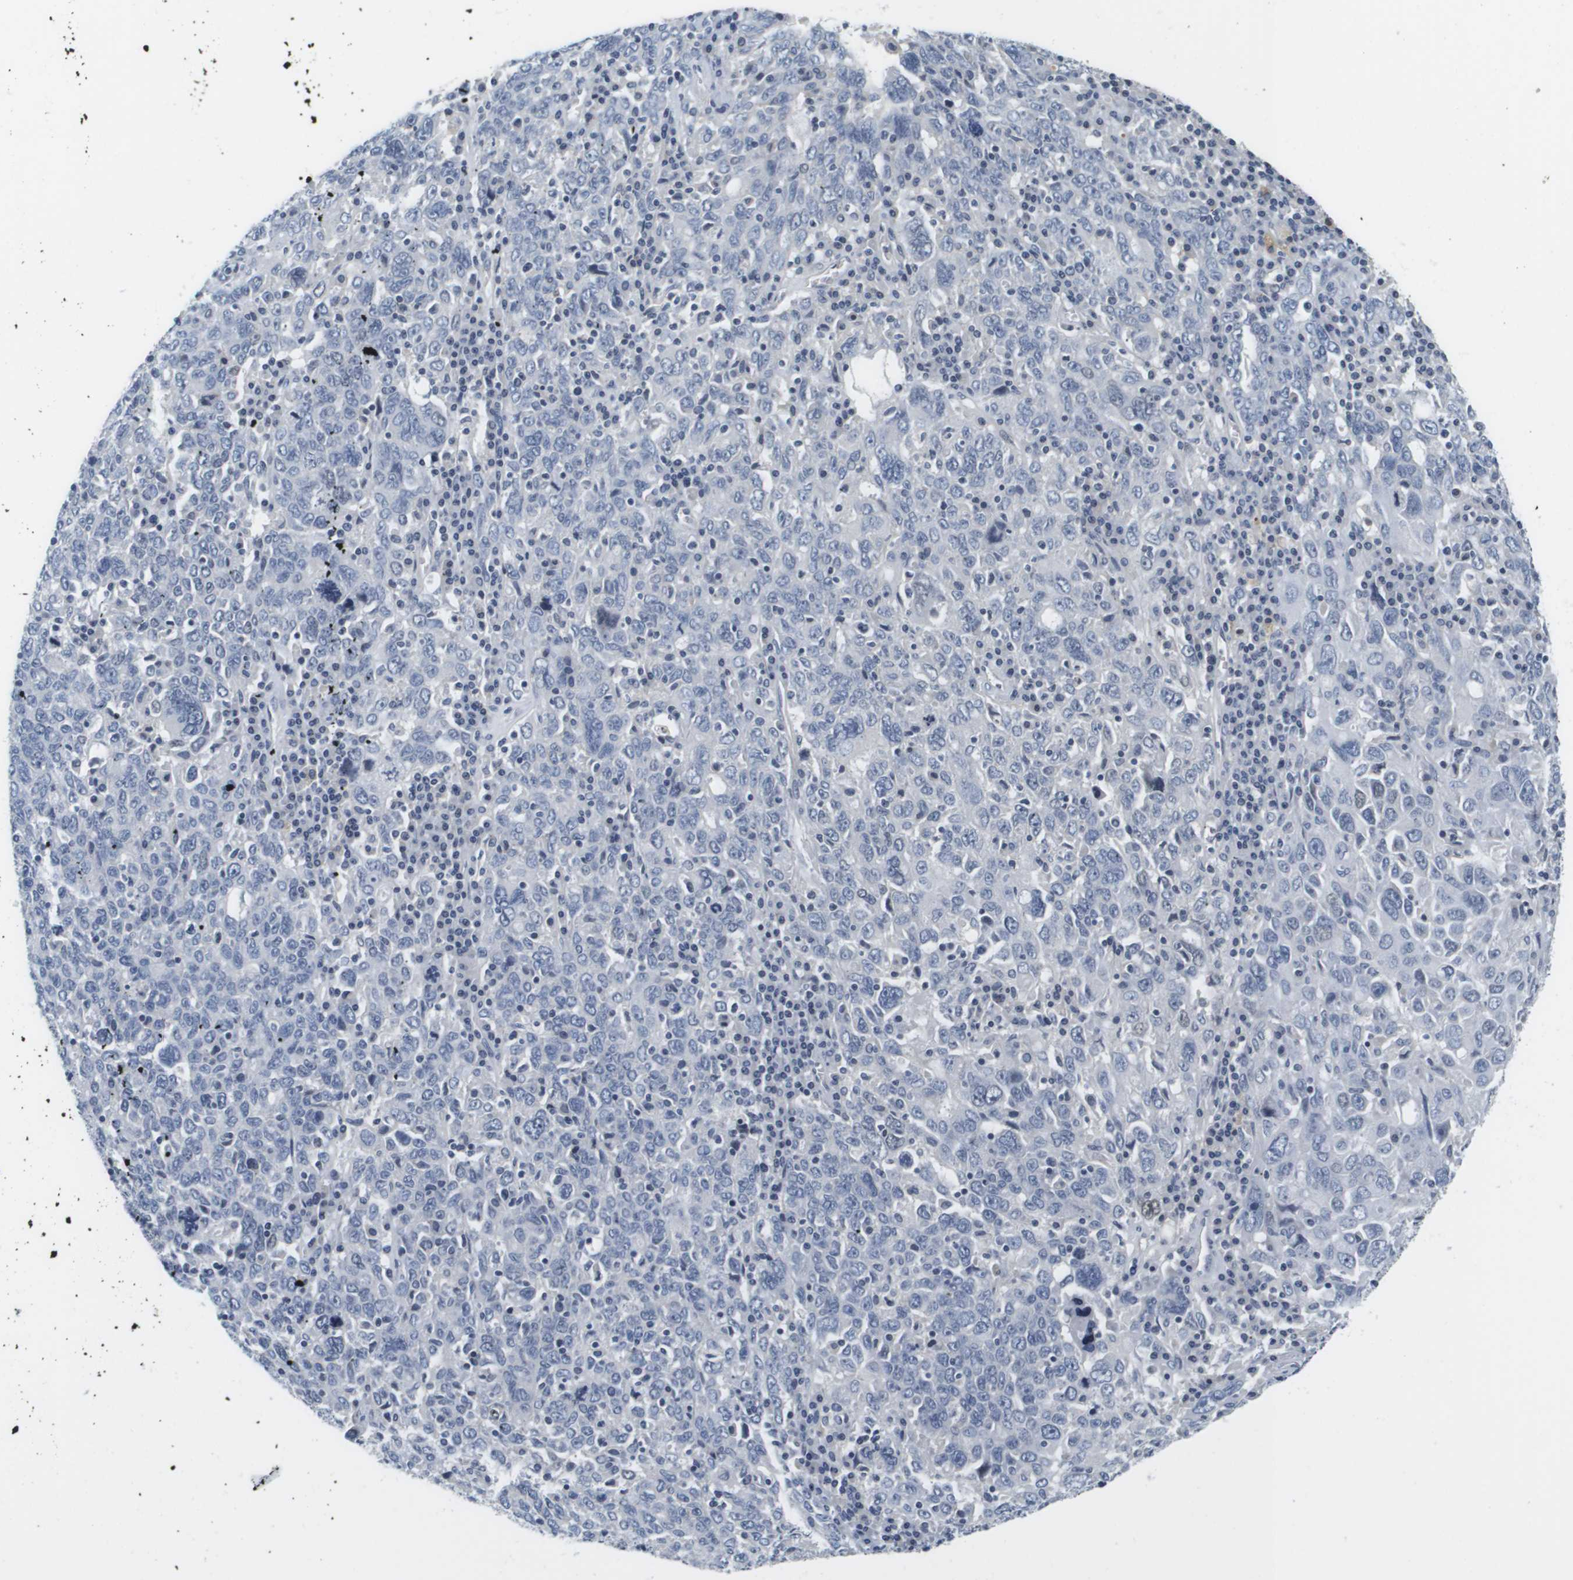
{"staining": {"intensity": "negative", "quantity": "none", "location": "none"}, "tissue": "ovarian cancer", "cell_type": "Tumor cells", "image_type": "cancer", "snomed": [{"axis": "morphology", "description": "Carcinoma, endometroid"}, {"axis": "topography", "description": "Ovary"}], "caption": "Immunohistochemical staining of human ovarian cancer displays no significant expression in tumor cells.", "gene": "KCNJ5", "patient": {"sex": "female", "age": 62}}